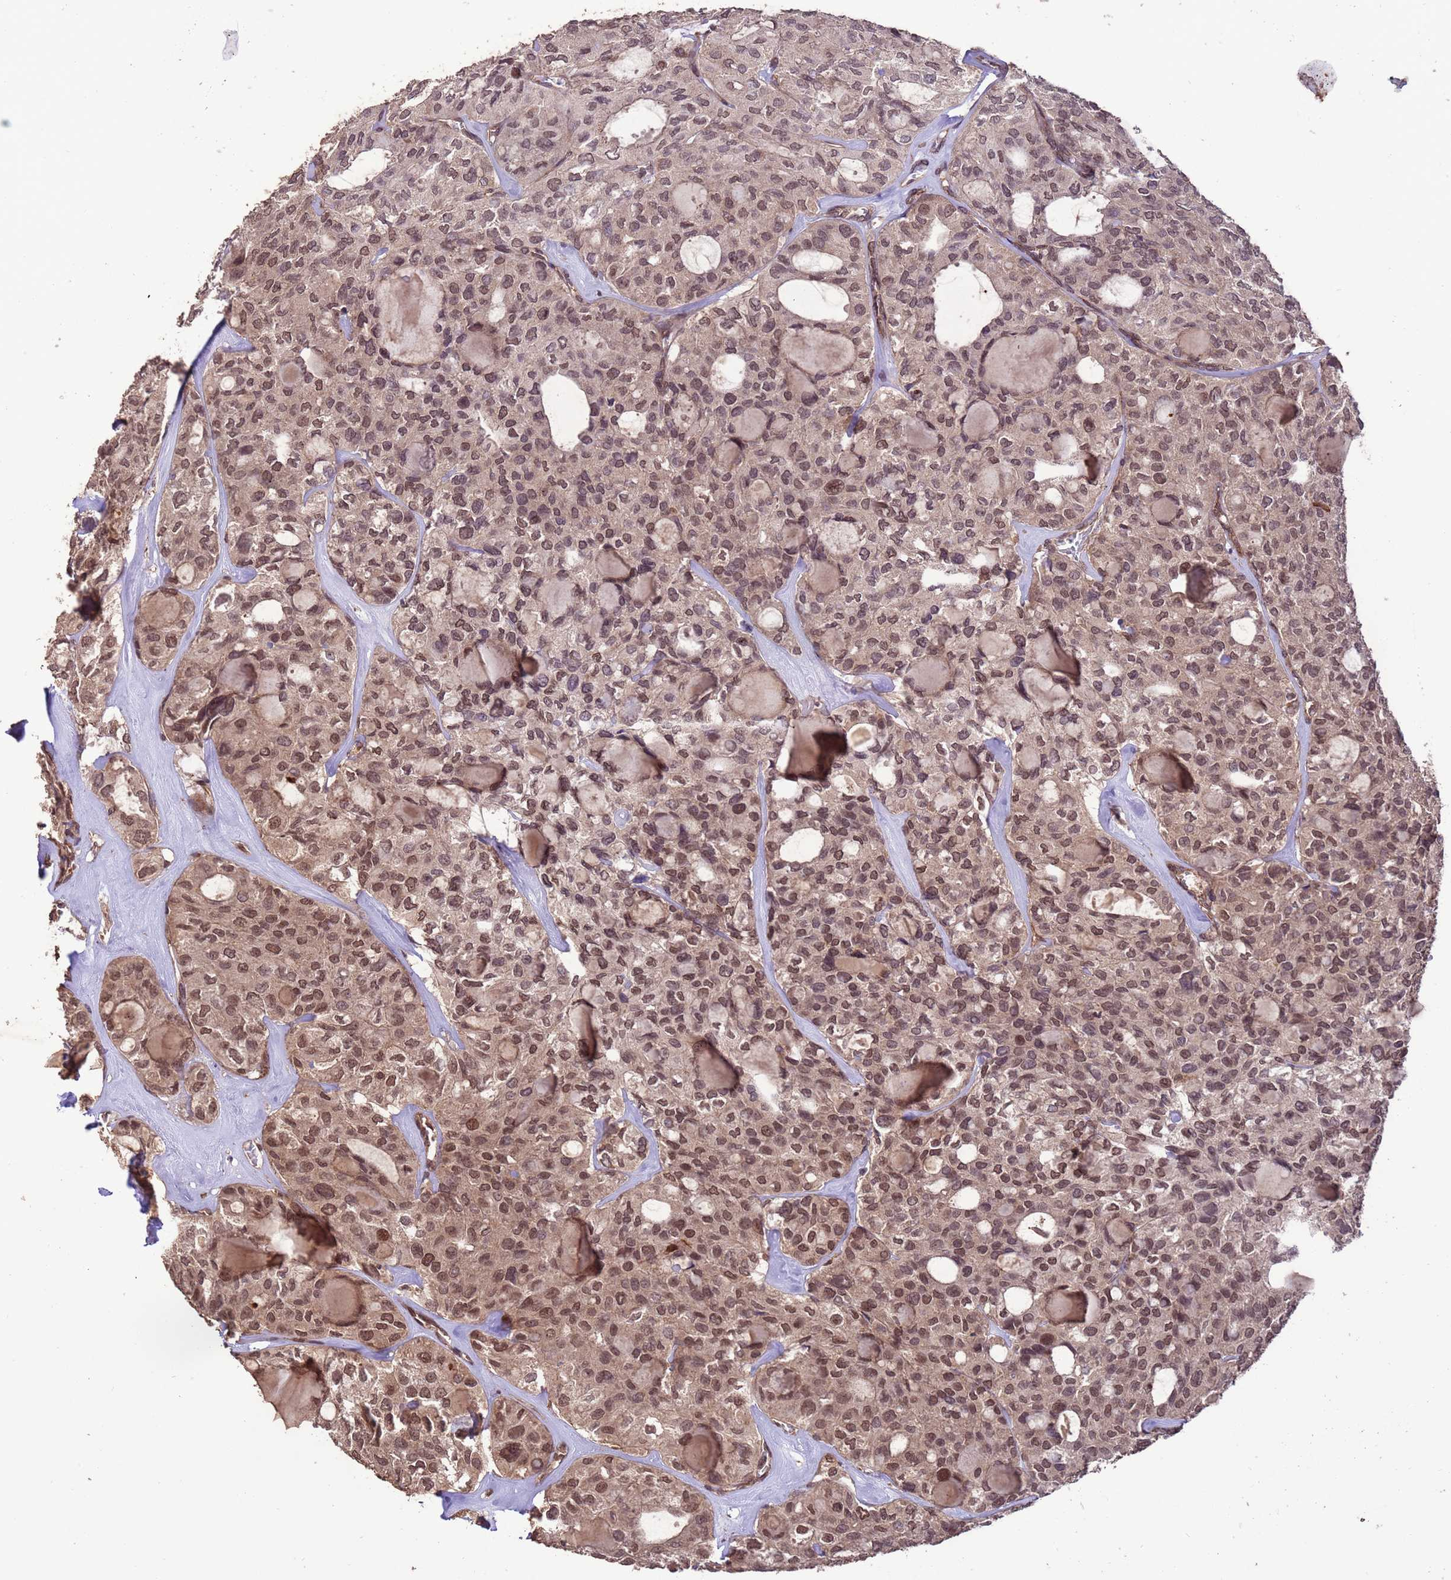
{"staining": {"intensity": "moderate", "quantity": ">75%", "location": "nuclear"}, "tissue": "thyroid cancer", "cell_type": "Tumor cells", "image_type": "cancer", "snomed": [{"axis": "morphology", "description": "Follicular adenoma carcinoma, NOS"}, {"axis": "topography", "description": "Thyroid gland"}], "caption": "Follicular adenoma carcinoma (thyroid) stained for a protein displays moderate nuclear positivity in tumor cells. (DAB (3,3'-diaminobenzidine) IHC with brightfield microscopy, high magnification).", "gene": "VSTM4", "patient": {"sex": "male", "age": 75}}